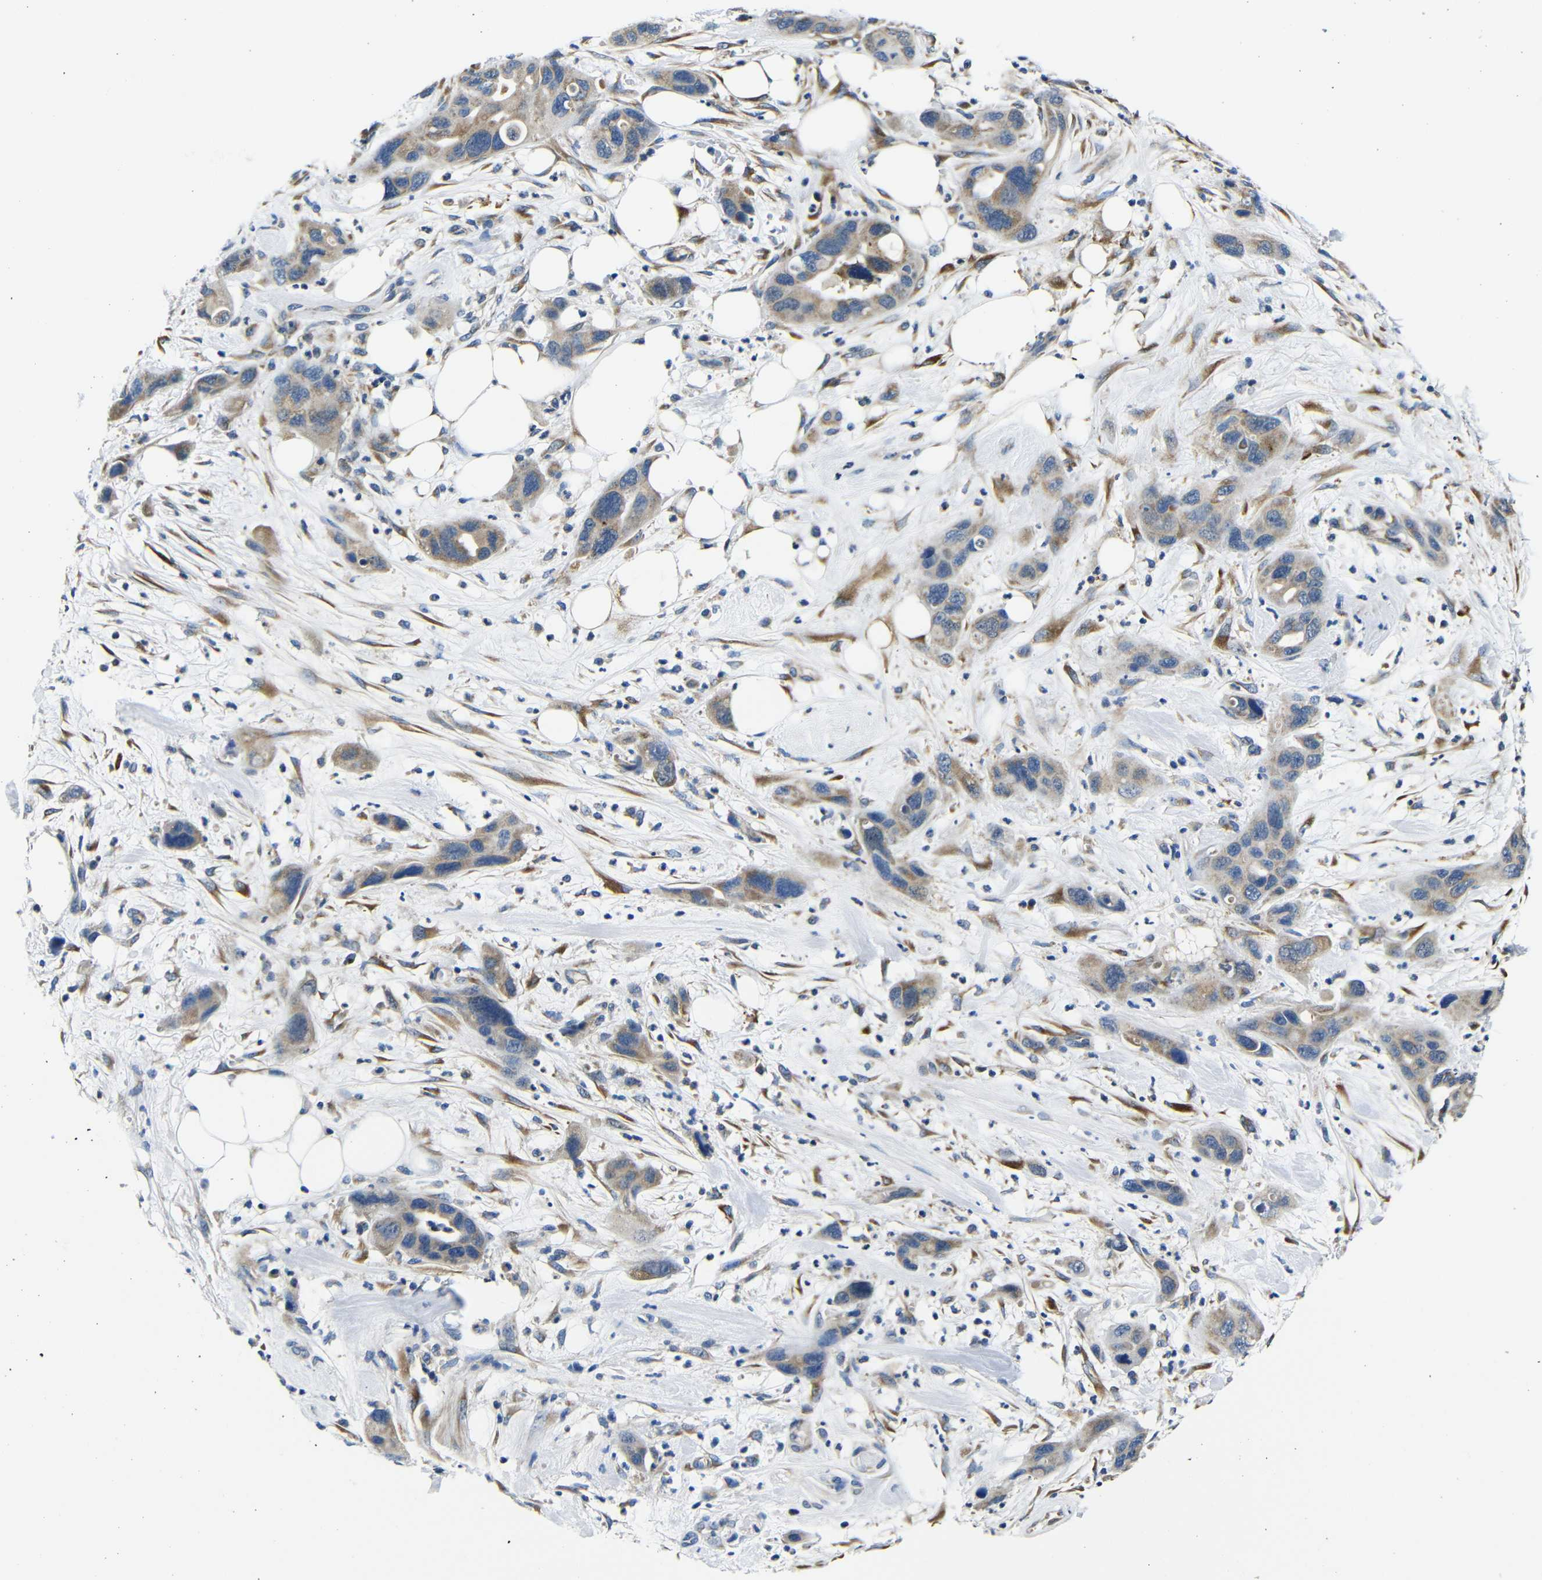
{"staining": {"intensity": "weak", "quantity": "25%-75%", "location": "cytoplasmic/membranous"}, "tissue": "pancreatic cancer", "cell_type": "Tumor cells", "image_type": "cancer", "snomed": [{"axis": "morphology", "description": "Adenocarcinoma, NOS"}, {"axis": "topography", "description": "Pancreas"}], "caption": "Protein expression analysis of pancreatic cancer (adenocarcinoma) demonstrates weak cytoplasmic/membranous expression in approximately 25%-75% of tumor cells. Immunohistochemistry (ihc) stains the protein of interest in brown and the nuclei are stained blue.", "gene": "FKBP14", "patient": {"sex": "female", "age": 71}}